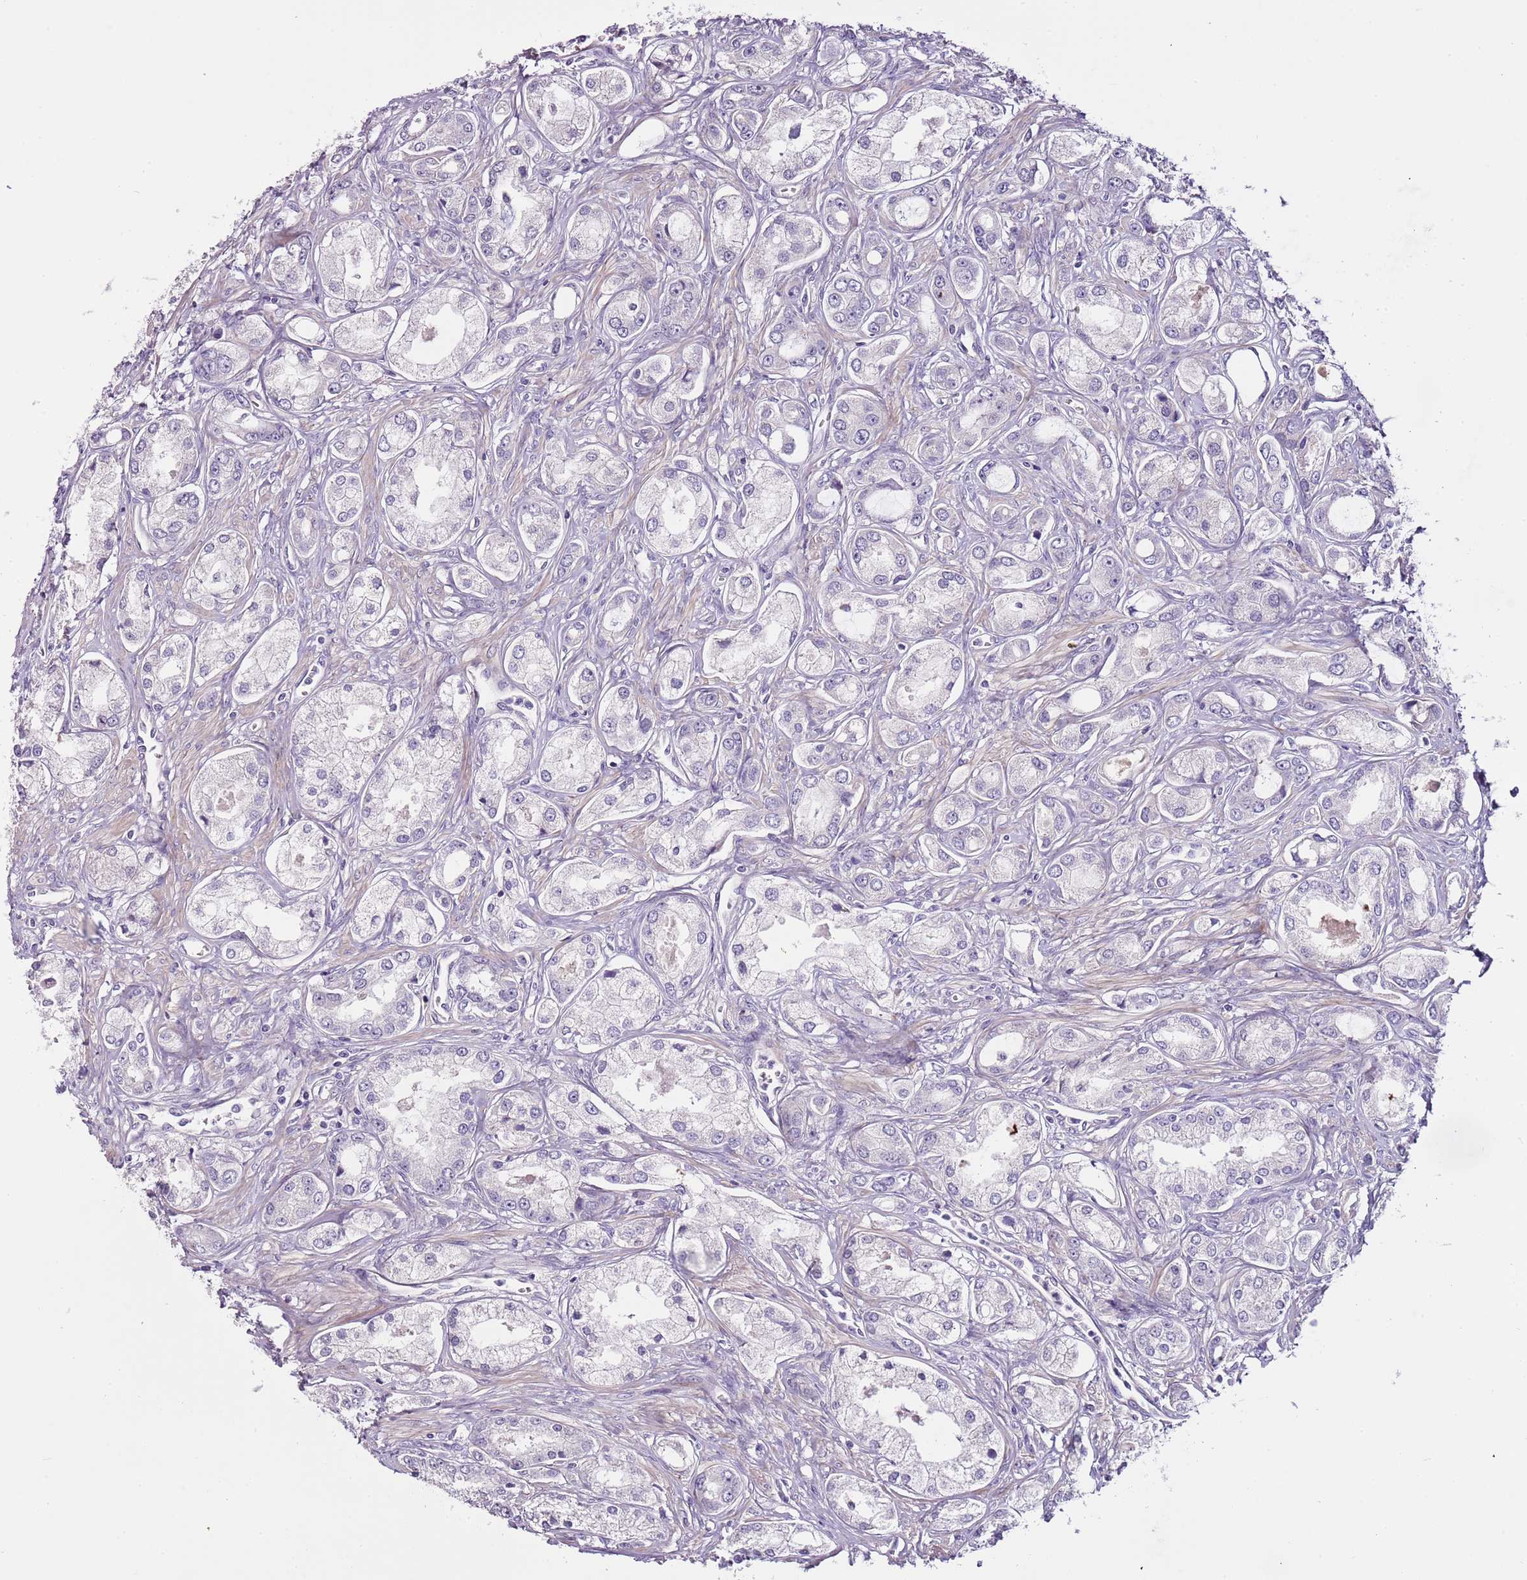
{"staining": {"intensity": "negative", "quantity": "none", "location": "none"}, "tissue": "prostate cancer", "cell_type": "Tumor cells", "image_type": "cancer", "snomed": [{"axis": "morphology", "description": "Adenocarcinoma, Low grade"}, {"axis": "topography", "description": "Prostate"}], "caption": "IHC histopathology image of neoplastic tissue: prostate low-grade adenocarcinoma stained with DAB (3,3'-diaminobenzidine) exhibits no significant protein expression in tumor cells. (DAB (3,3'-diaminobenzidine) immunohistochemistry (IHC) visualized using brightfield microscopy, high magnification).", "gene": "NKX2-3", "patient": {"sex": "male", "age": 68}}